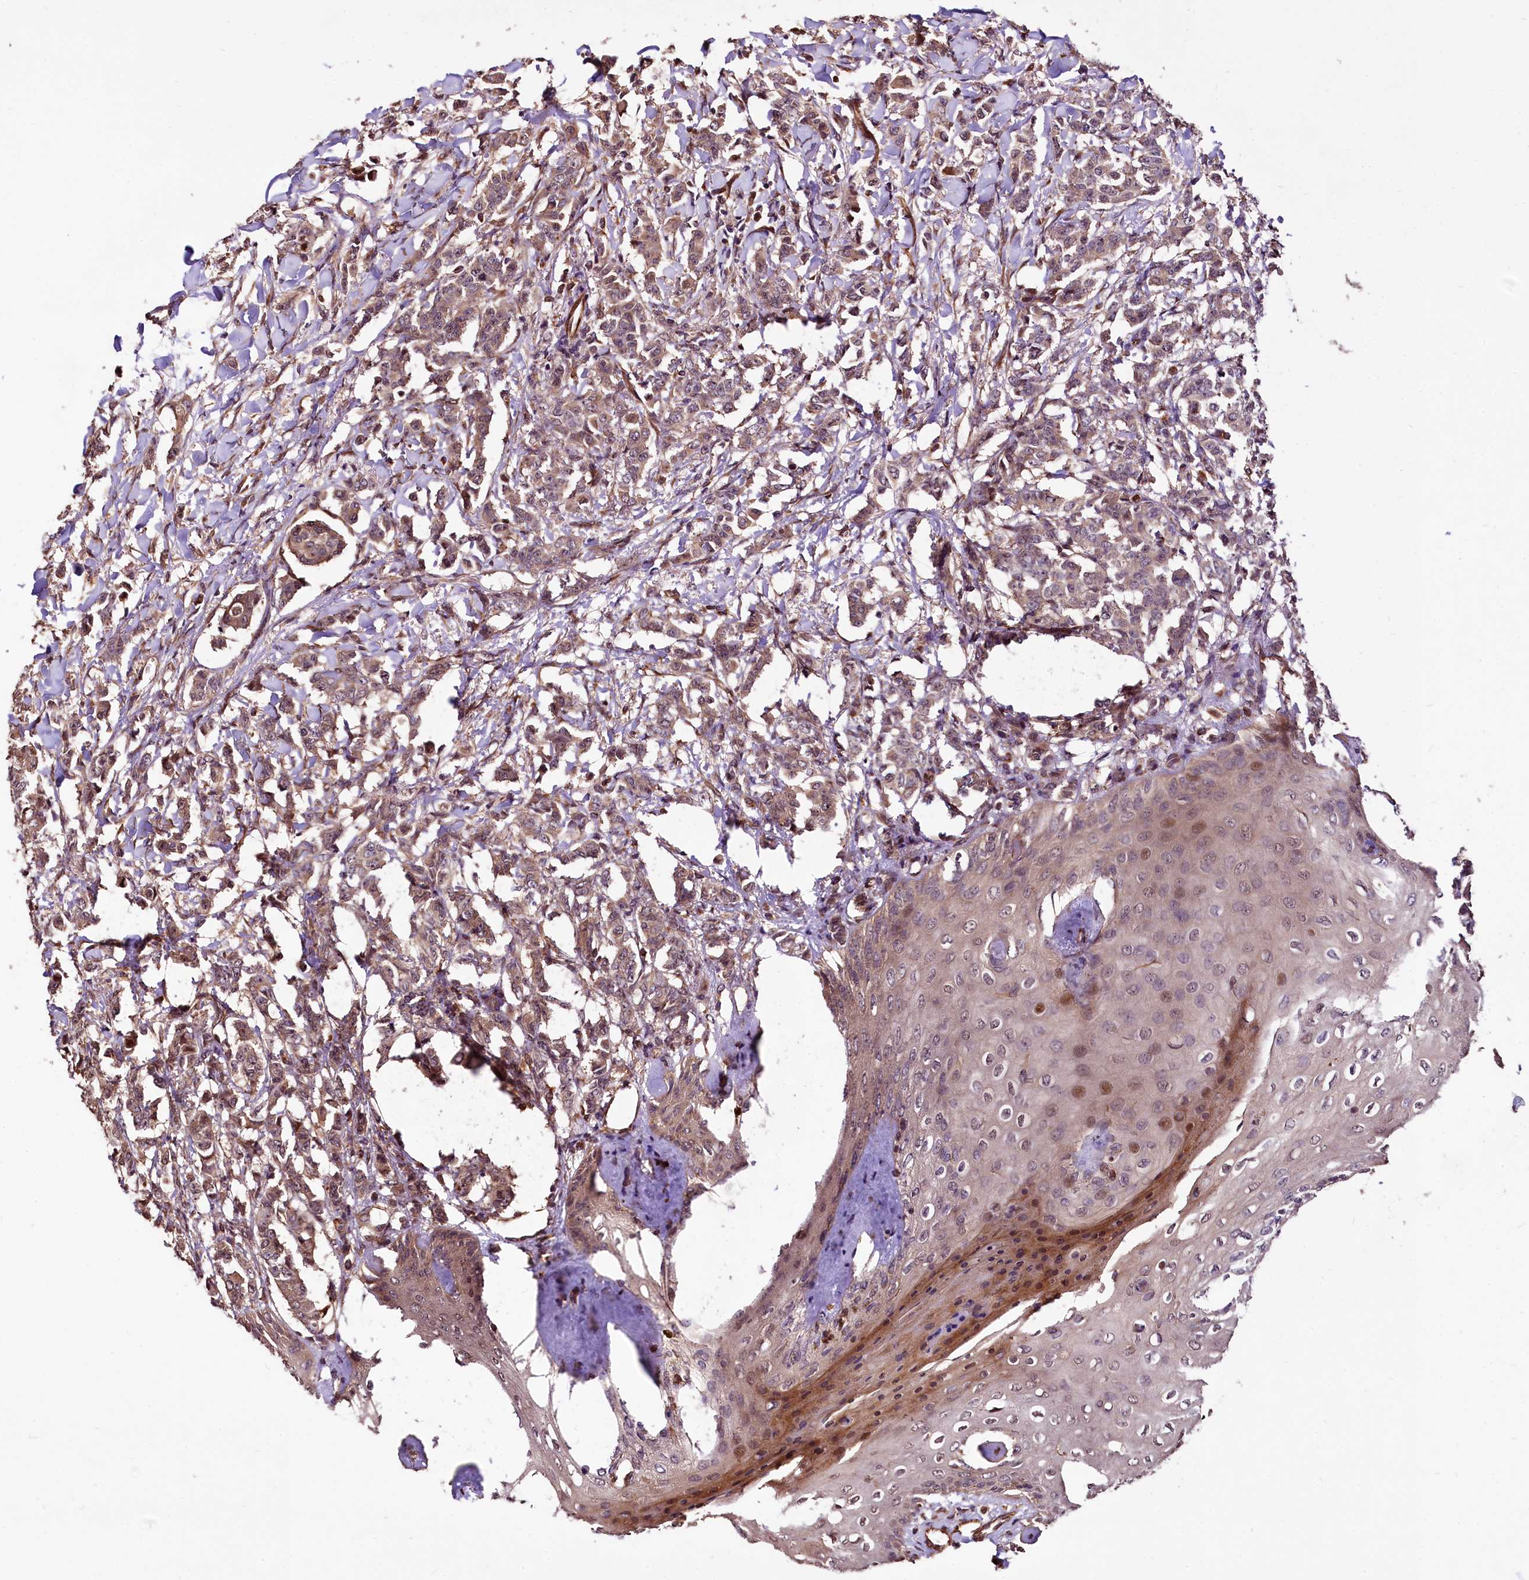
{"staining": {"intensity": "weak", "quantity": "25%-75%", "location": "cytoplasmic/membranous"}, "tissue": "breast cancer", "cell_type": "Tumor cells", "image_type": "cancer", "snomed": [{"axis": "morphology", "description": "Duct carcinoma"}, {"axis": "topography", "description": "Breast"}], "caption": "This photomicrograph displays immunohistochemistry staining of breast cancer (intraductal carcinoma), with low weak cytoplasmic/membranous expression in approximately 25%-75% of tumor cells.", "gene": "TBCEL", "patient": {"sex": "female", "age": 40}}